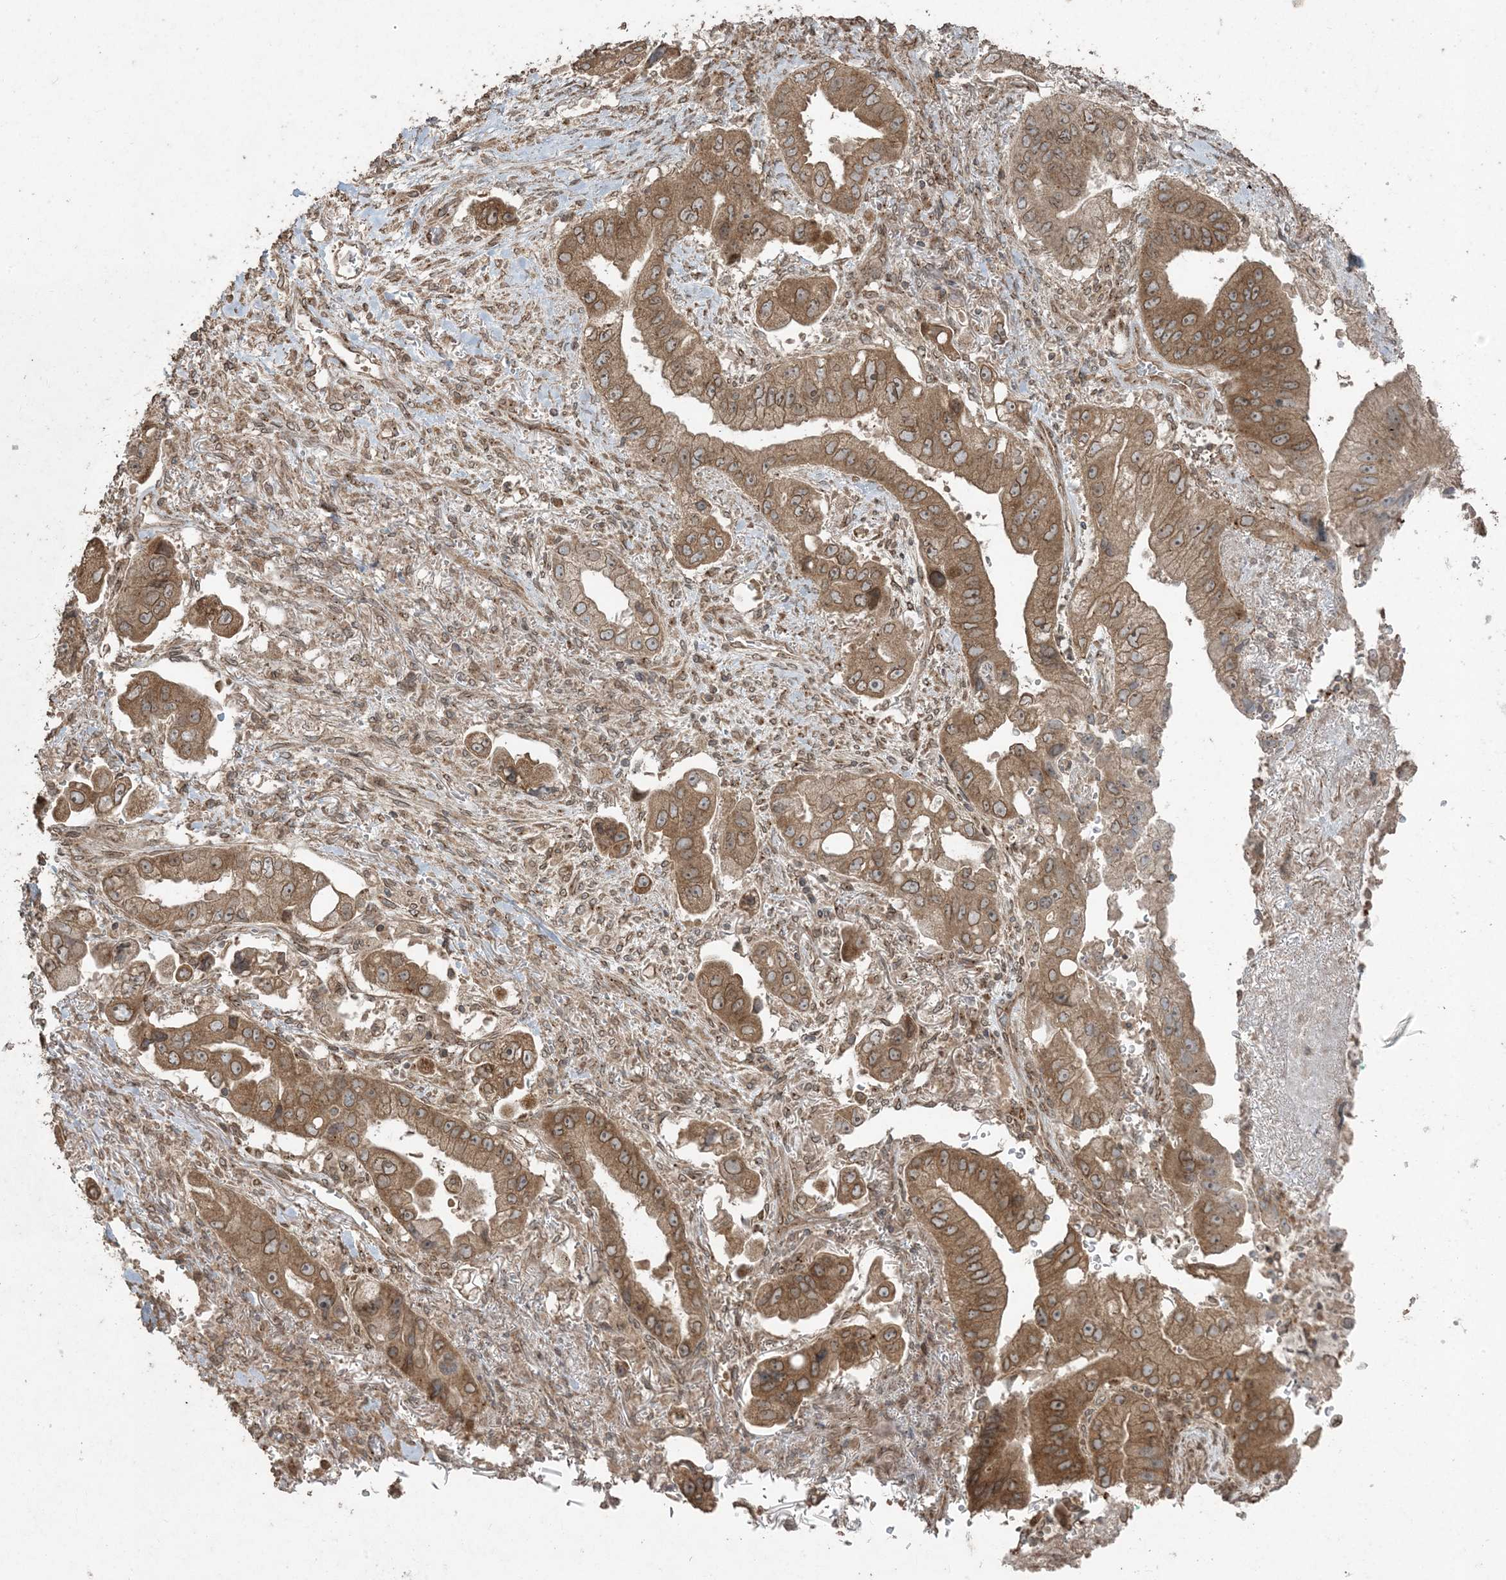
{"staining": {"intensity": "moderate", "quantity": ">75%", "location": "cytoplasmic/membranous,nuclear"}, "tissue": "stomach cancer", "cell_type": "Tumor cells", "image_type": "cancer", "snomed": [{"axis": "morphology", "description": "Adenocarcinoma, NOS"}, {"axis": "topography", "description": "Stomach"}], "caption": "Adenocarcinoma (stomach) was stained to show a protein in brown. There is medium levels of moderate cytoplasmic/membranous and nuclear staining in about >75% of tumor cells.", "gene": "DDX19B", "patient": {"sex": "male", "age": 62}}